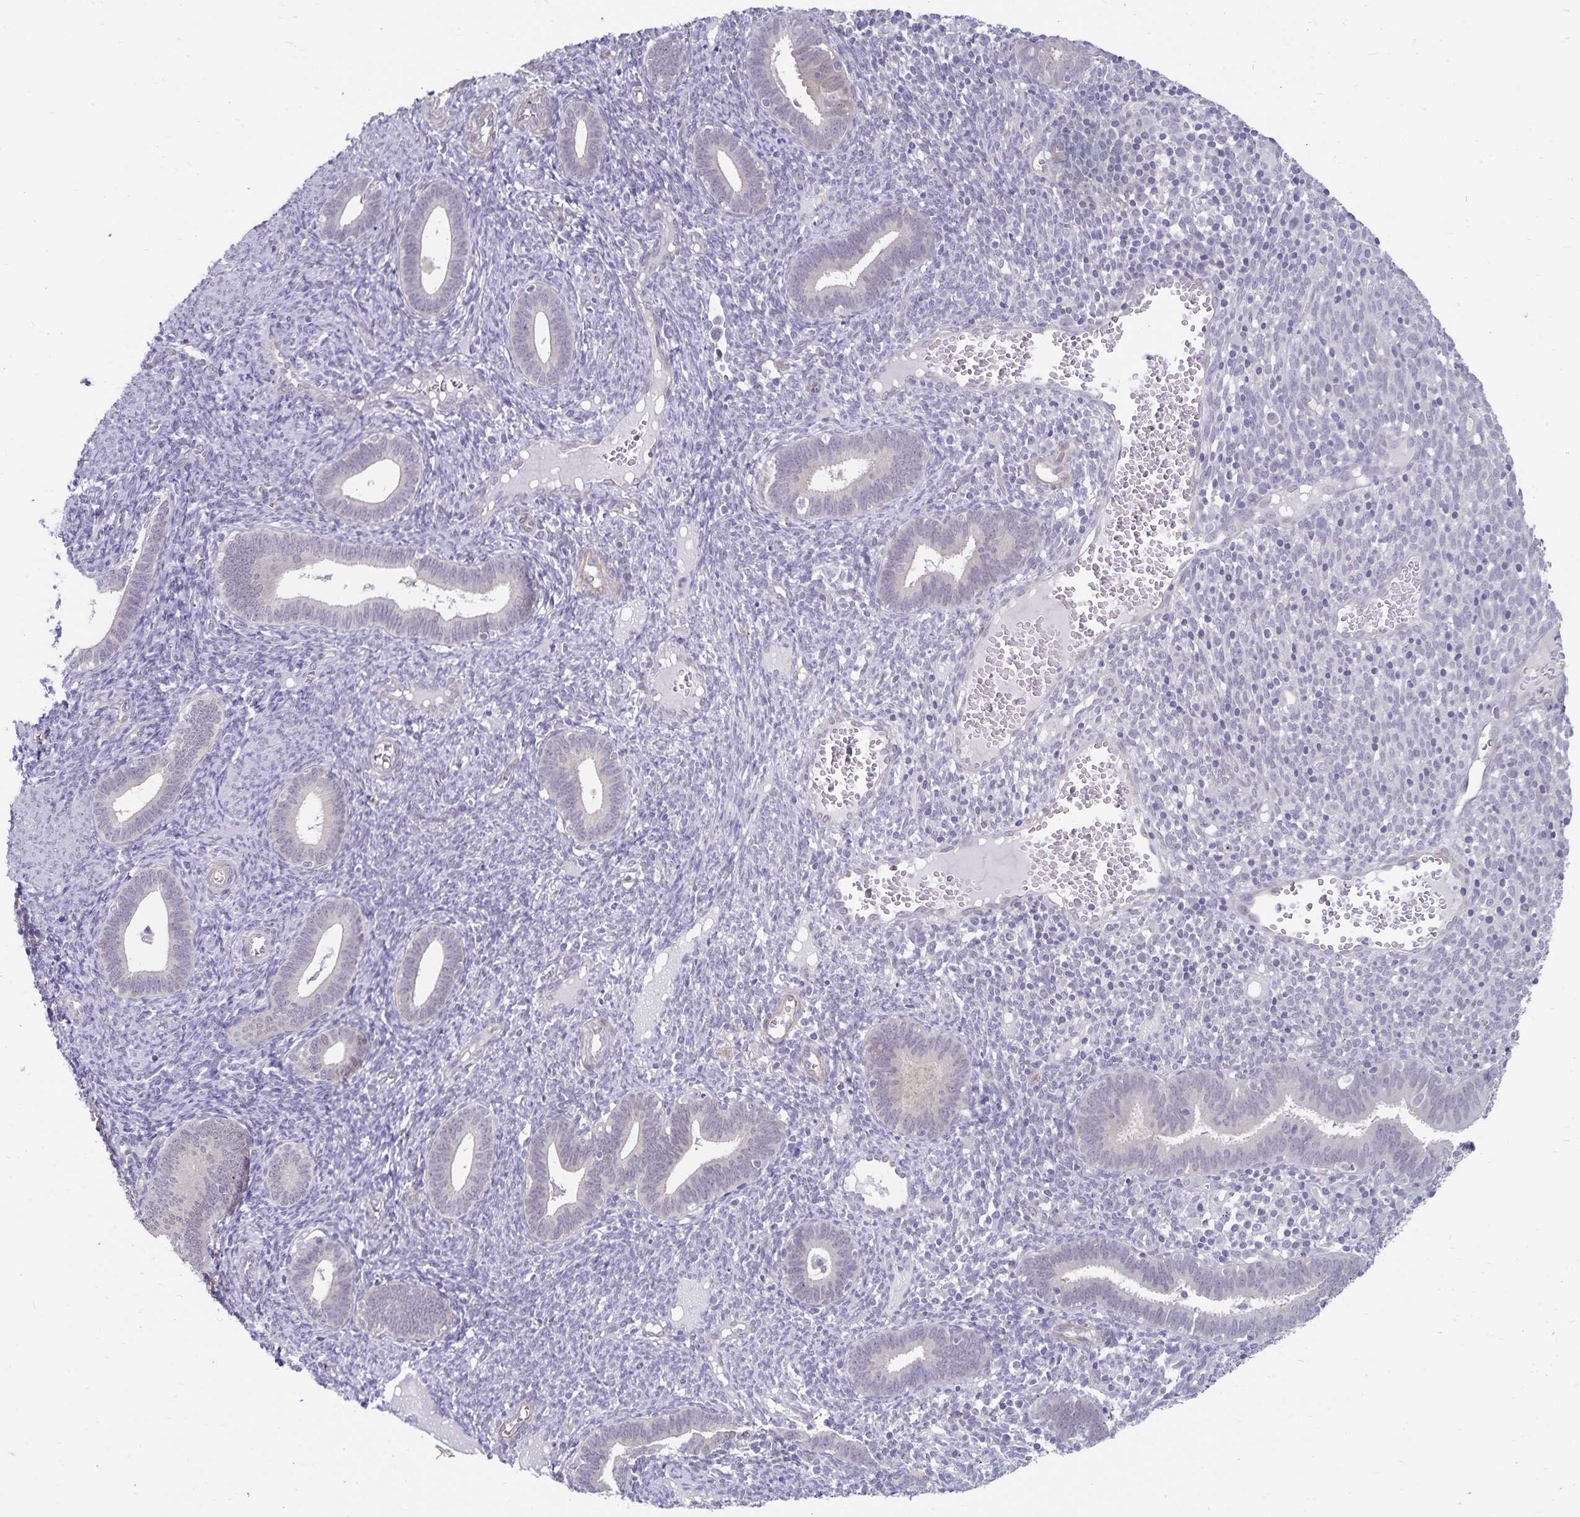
{"staining": {"intensity": "negative", "quantity": "none", "location": "none"}, "tissue": "endometrium", "cell_type": "Cells in endometrial stroma", "image_type": "normal", "snomed": [{"axis": "morphology", "description": "Normal tissue, NOS"}, {"axis": "topography", "description": "Endometrium"}], "caption": "Unremarkable endometrium was stained to show a protein in brown. There is no significant staining in cells in endometrial stroma. (DAB (3,3'-diaminobenzidine) immunohistochemistry visualized using brightfield microscopy, high magnification).", "gene": "CDKN2B", "patient": {"sex": "female", "age": 41}}